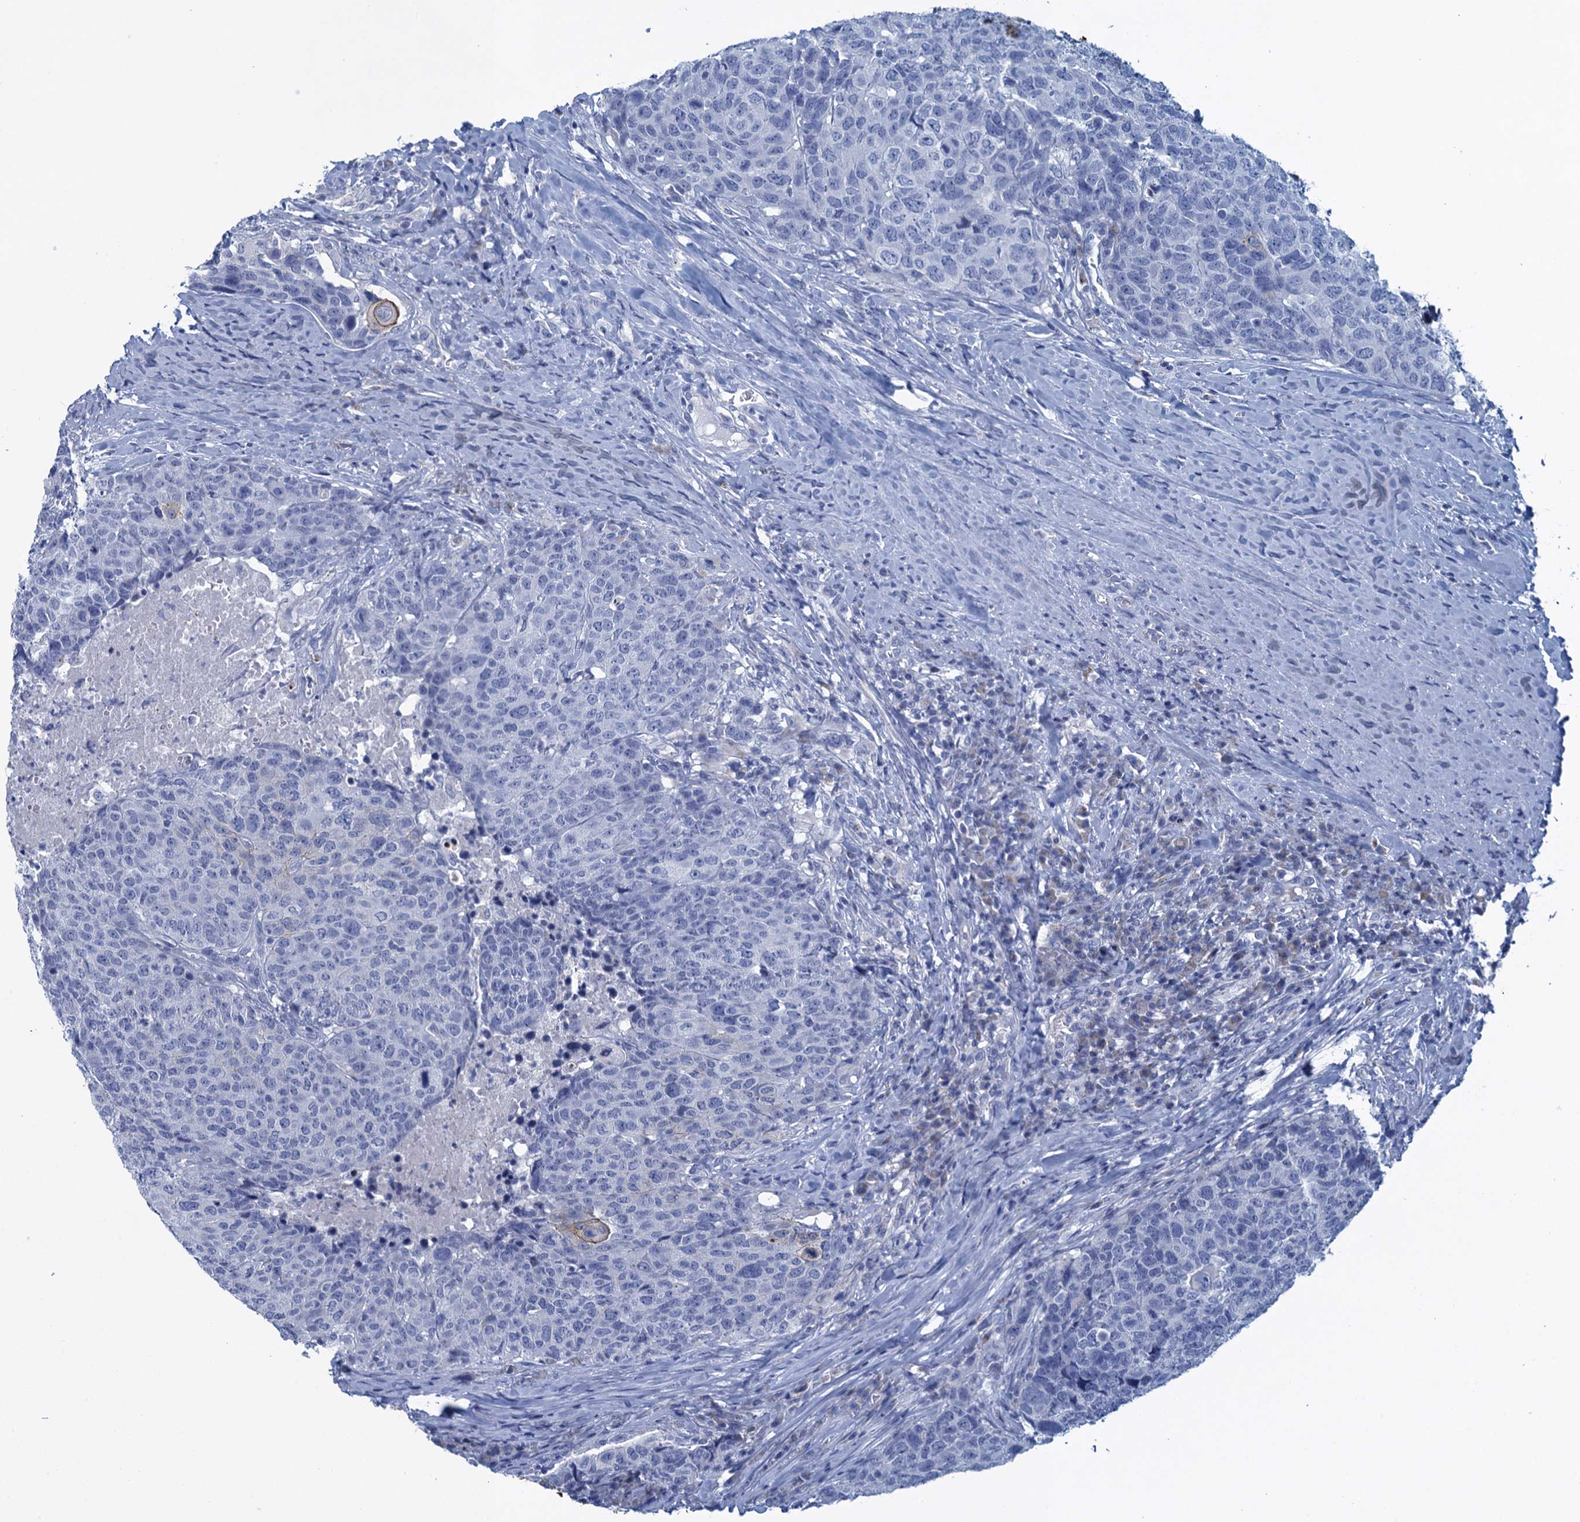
{"staining": {"intensity": "negative", "quantity": "none", "location": "none"}, "tissue": "head and neck cancer", "cell_type": "Tumor cells", "image_type": "cancer", "snomed": [{"axis": "morphology", "description": "Squamous cell carcinoma, NOS"}, {"axis": "topography", "description": "Head-Neck"}], "caption": "Human head and neck cancer stained for a protein using immunohistochemistry exhibits no expression in tumor cells.", "gene": "SCEL", "patient": {"sex": "male", "age": 66}}